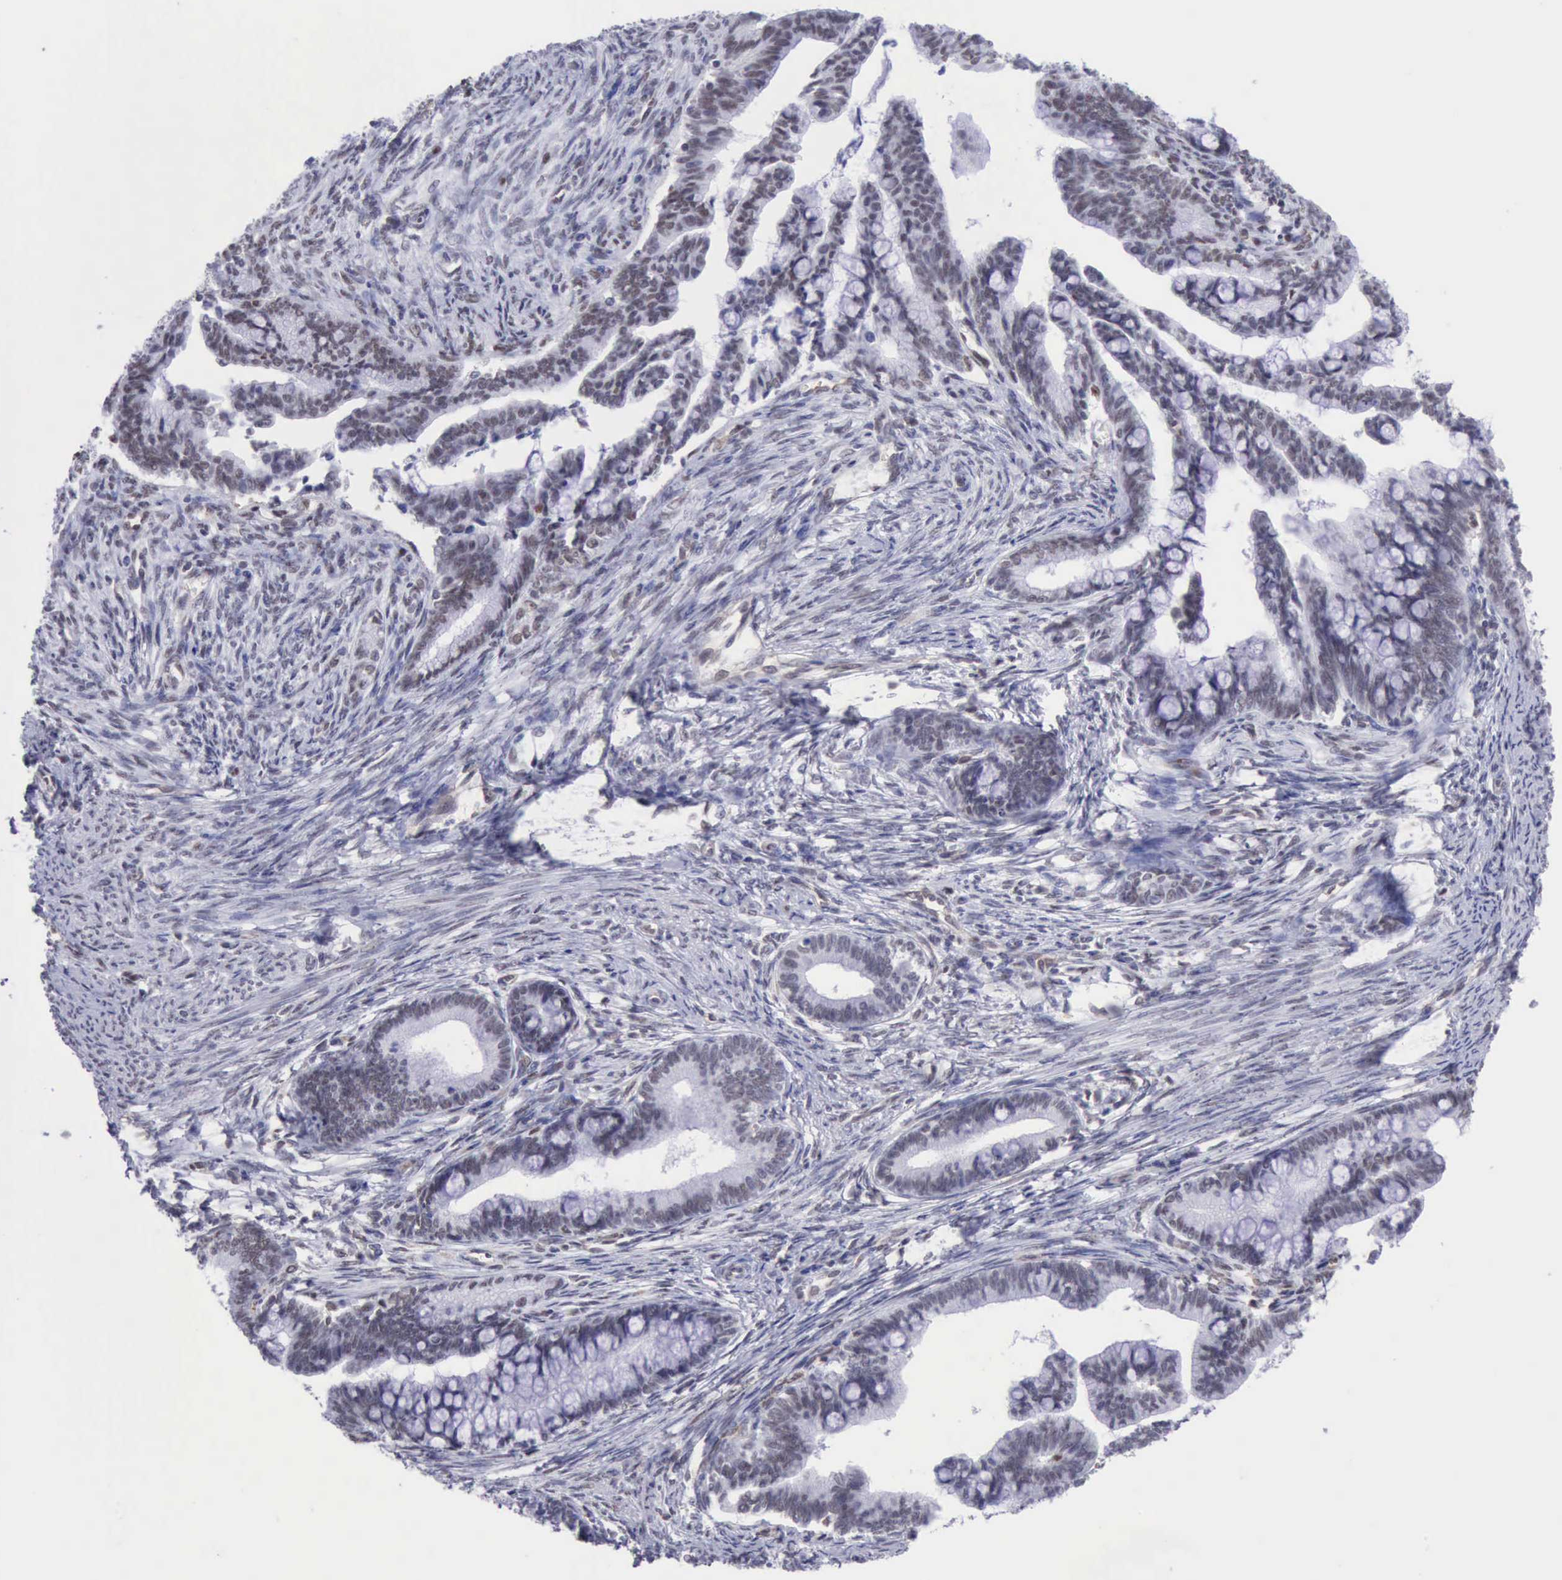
{"staining": {"intensity": "weak", "quantity": "25%-75%", "location": "nuclear"}, "tissue": "cervical cancer", "cell_type": "Tumor cells", "image_type": "cancer", "snomed": [{"axis": "morphology", "description": "Adenocarcinoma, NOS"}, {"axis": "topography", "description": "Cervix"}], "caption": "Adenocarcinoma (cervical) stained for a protein (brown) reveals weak nuclear positive positivity in approximately 25%-75% of tumor cells.", "gene": "ERCC4", "patient": {"sex": "female", "age": 36}}